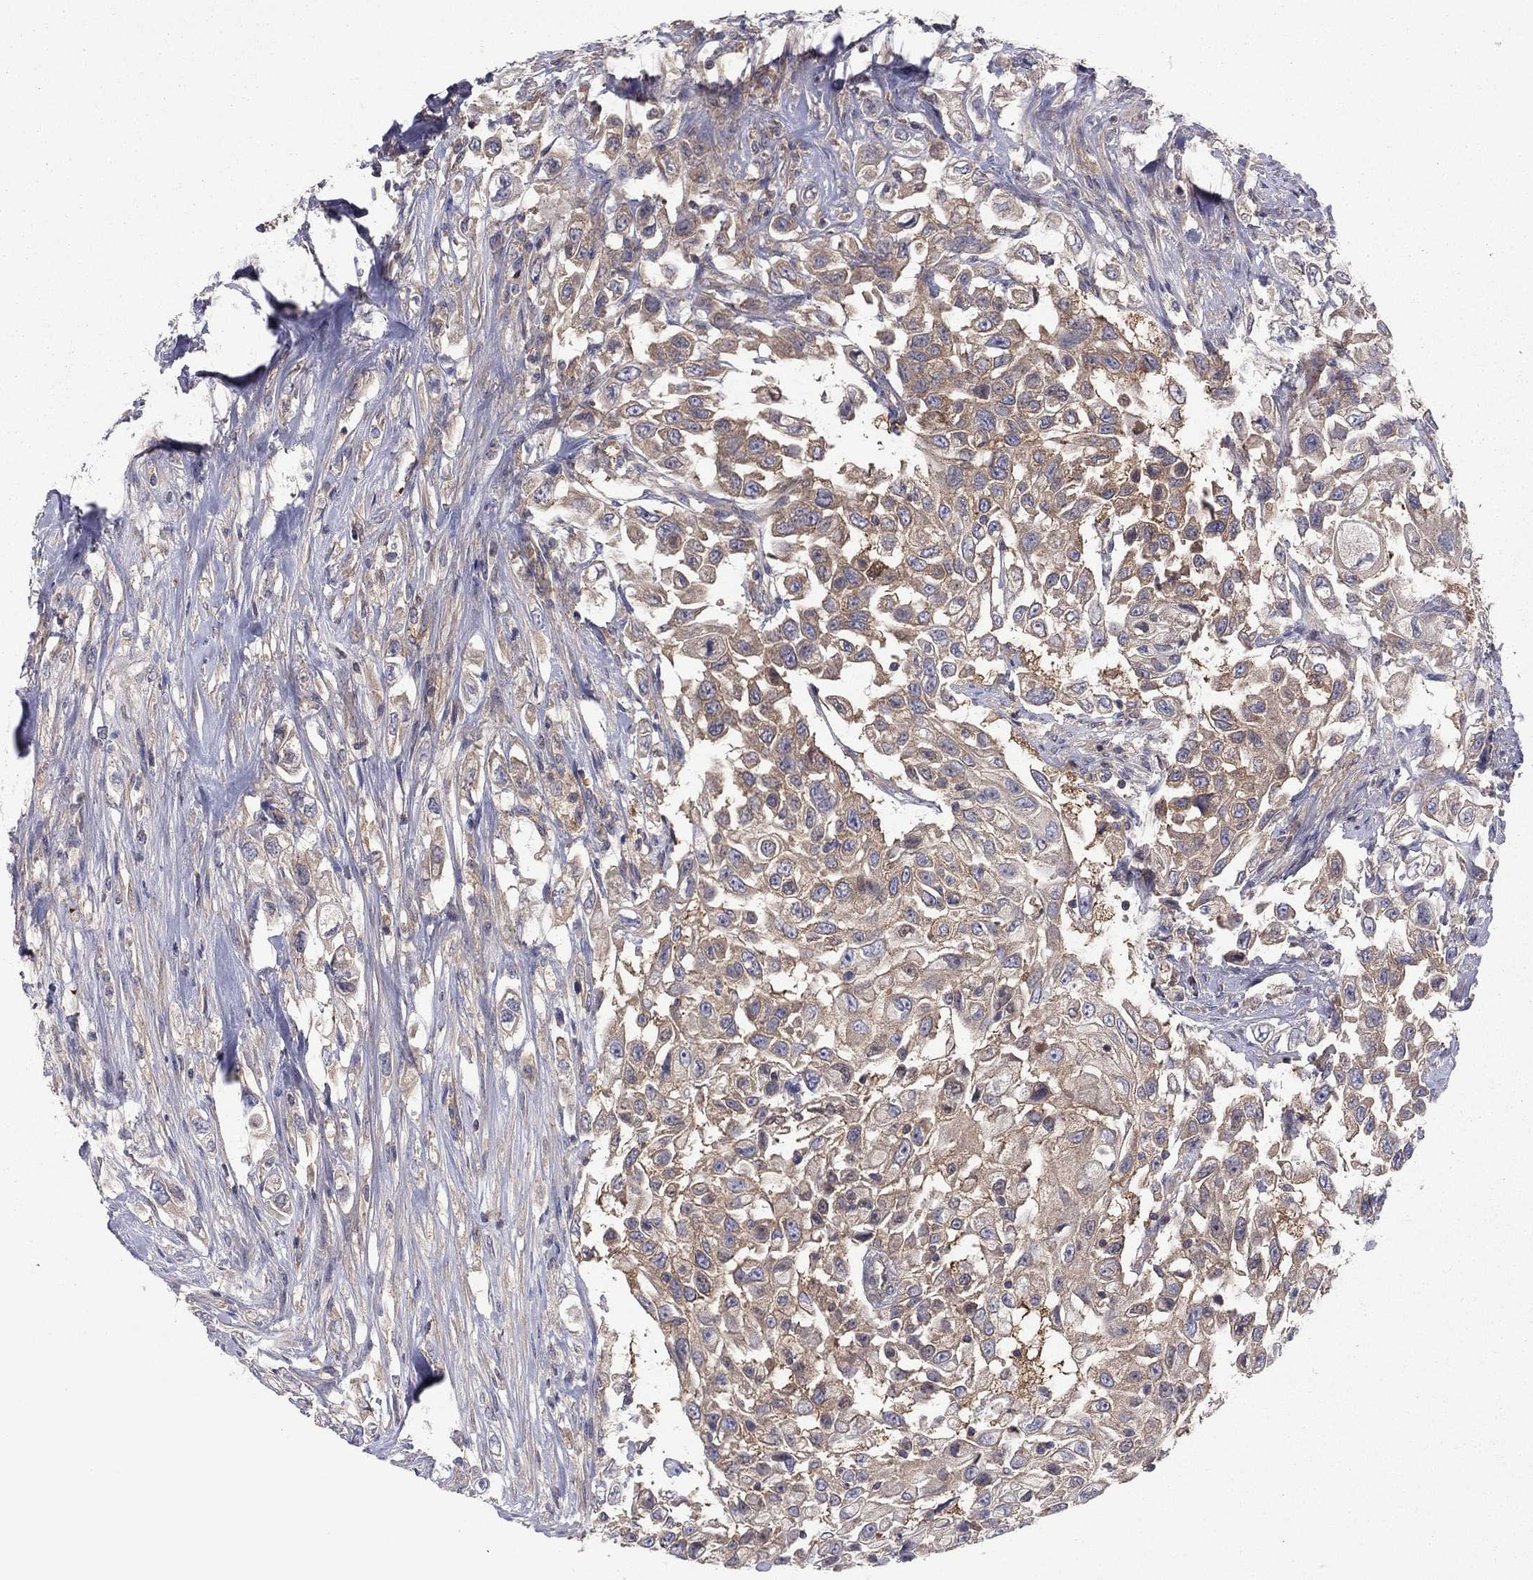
{"staining": {"intensity": "moderate", "quantity": "<25%", "location": "cytoplasmic/membranous"}, "tissue": "urothelial cancer", "cell_type": "Tumor cells", "image_type": "cancer", "snomed": [{"axis": "morphology", "description": "Urothelial carcinoma, High grade"}, {"axis": "topography", "description": "Urinary bladder"}], "caption": "Immunohistochemical staining of urothelial cancer exhibits moderate cytoplasmic/membranous protein expression in approximately <25% of tumor cells.", "gene": "RNF123", "patient": {"sex": "female", "age": 56}}